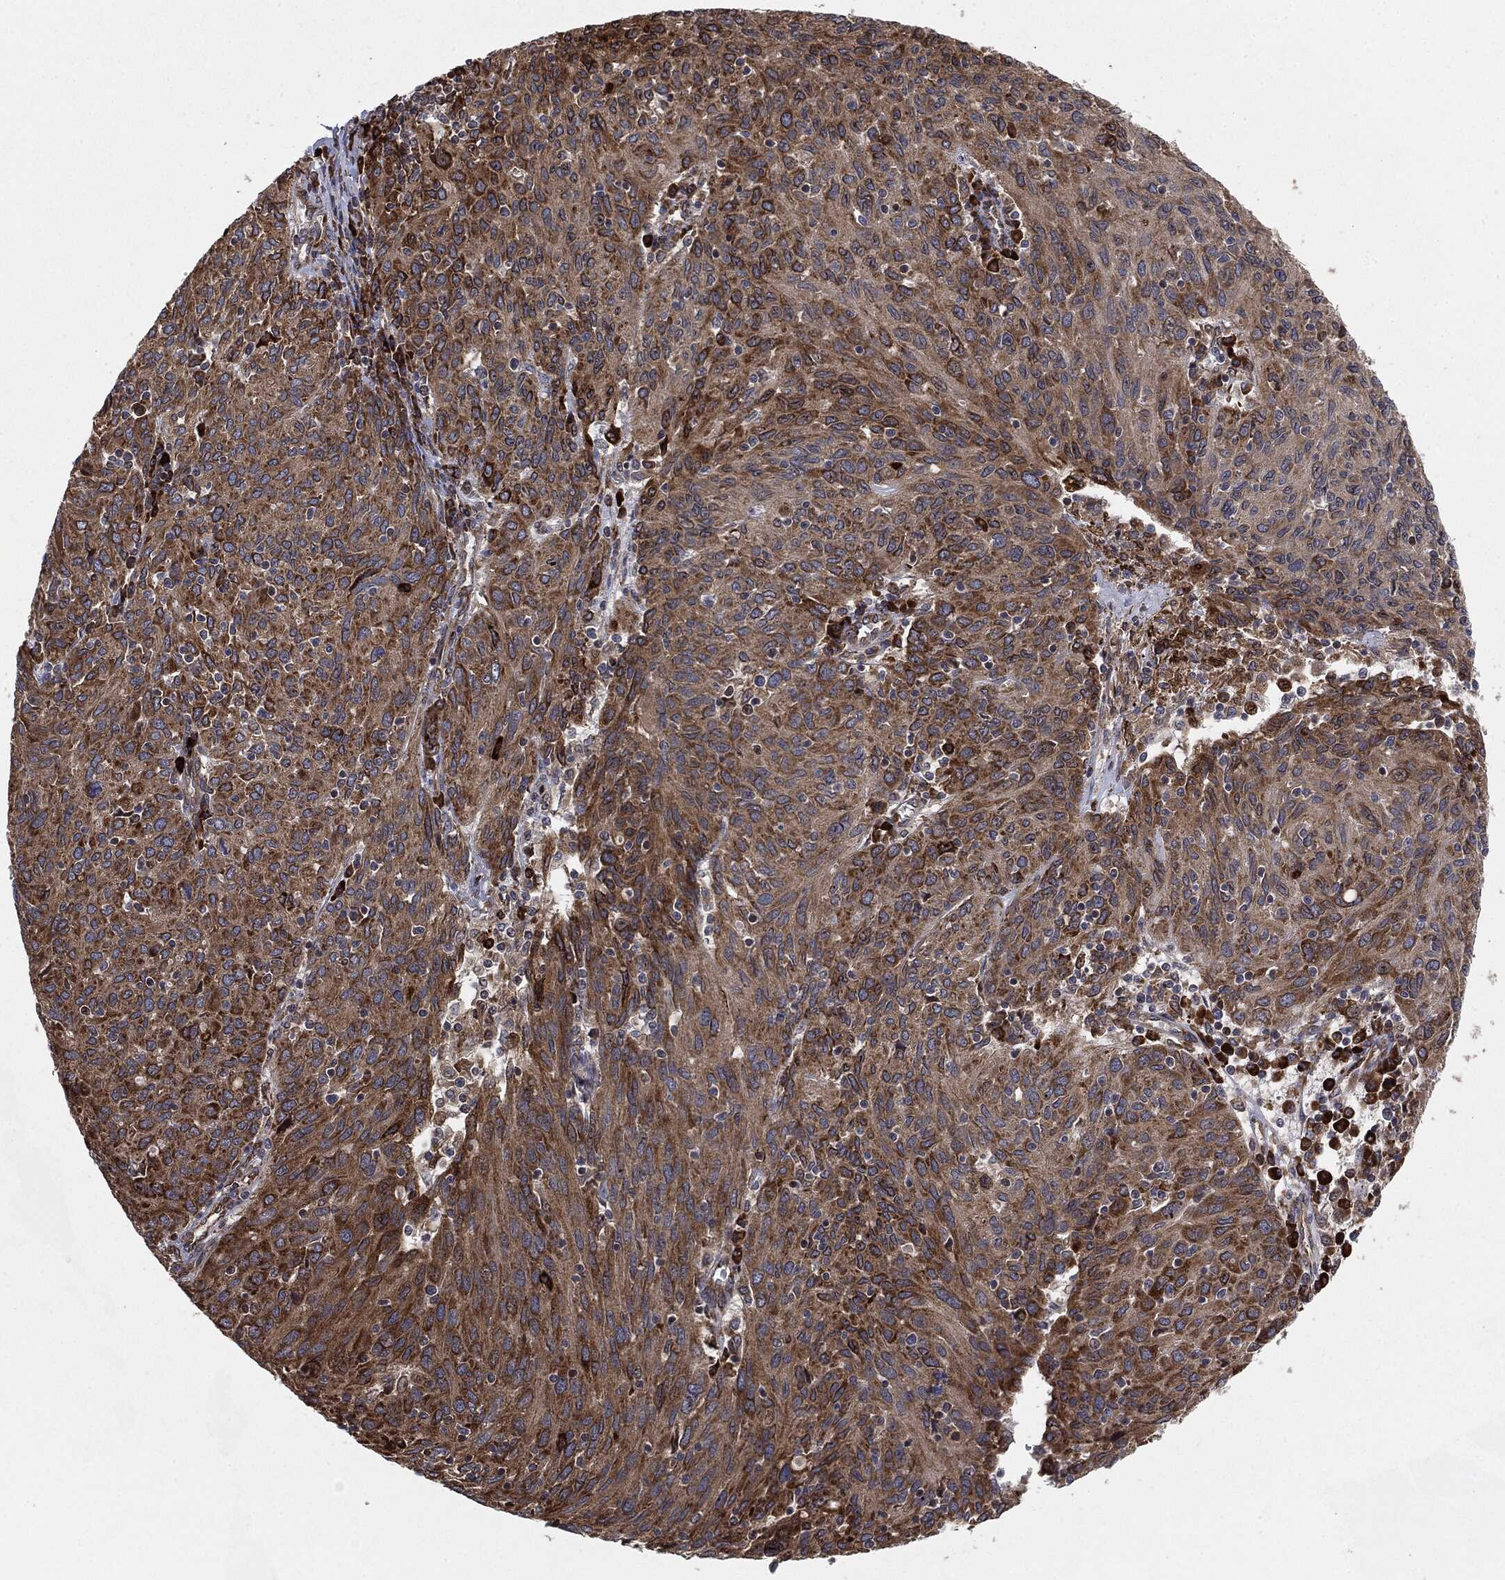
{"staining": {"intensity": "strong", "quantity": ">75%", "location": "cytoplasmic/membranous"}, "tissue": "ovarian cancer", "cell_type": "Tumor cells", "image_type": "cancer", "snomed": [{"axis": "morphology", "description": "Carcinoma, endometroid"}, {"axis": "topography", "description": "Ovary"}], "caption": "A brown stain highlights strong cytoplasmic/membranous staining of a protein in human ovarian endometroid carcinoma tumor cells.", "gene": "CYLD", "patient": {"sex": "female", "age": 50}}